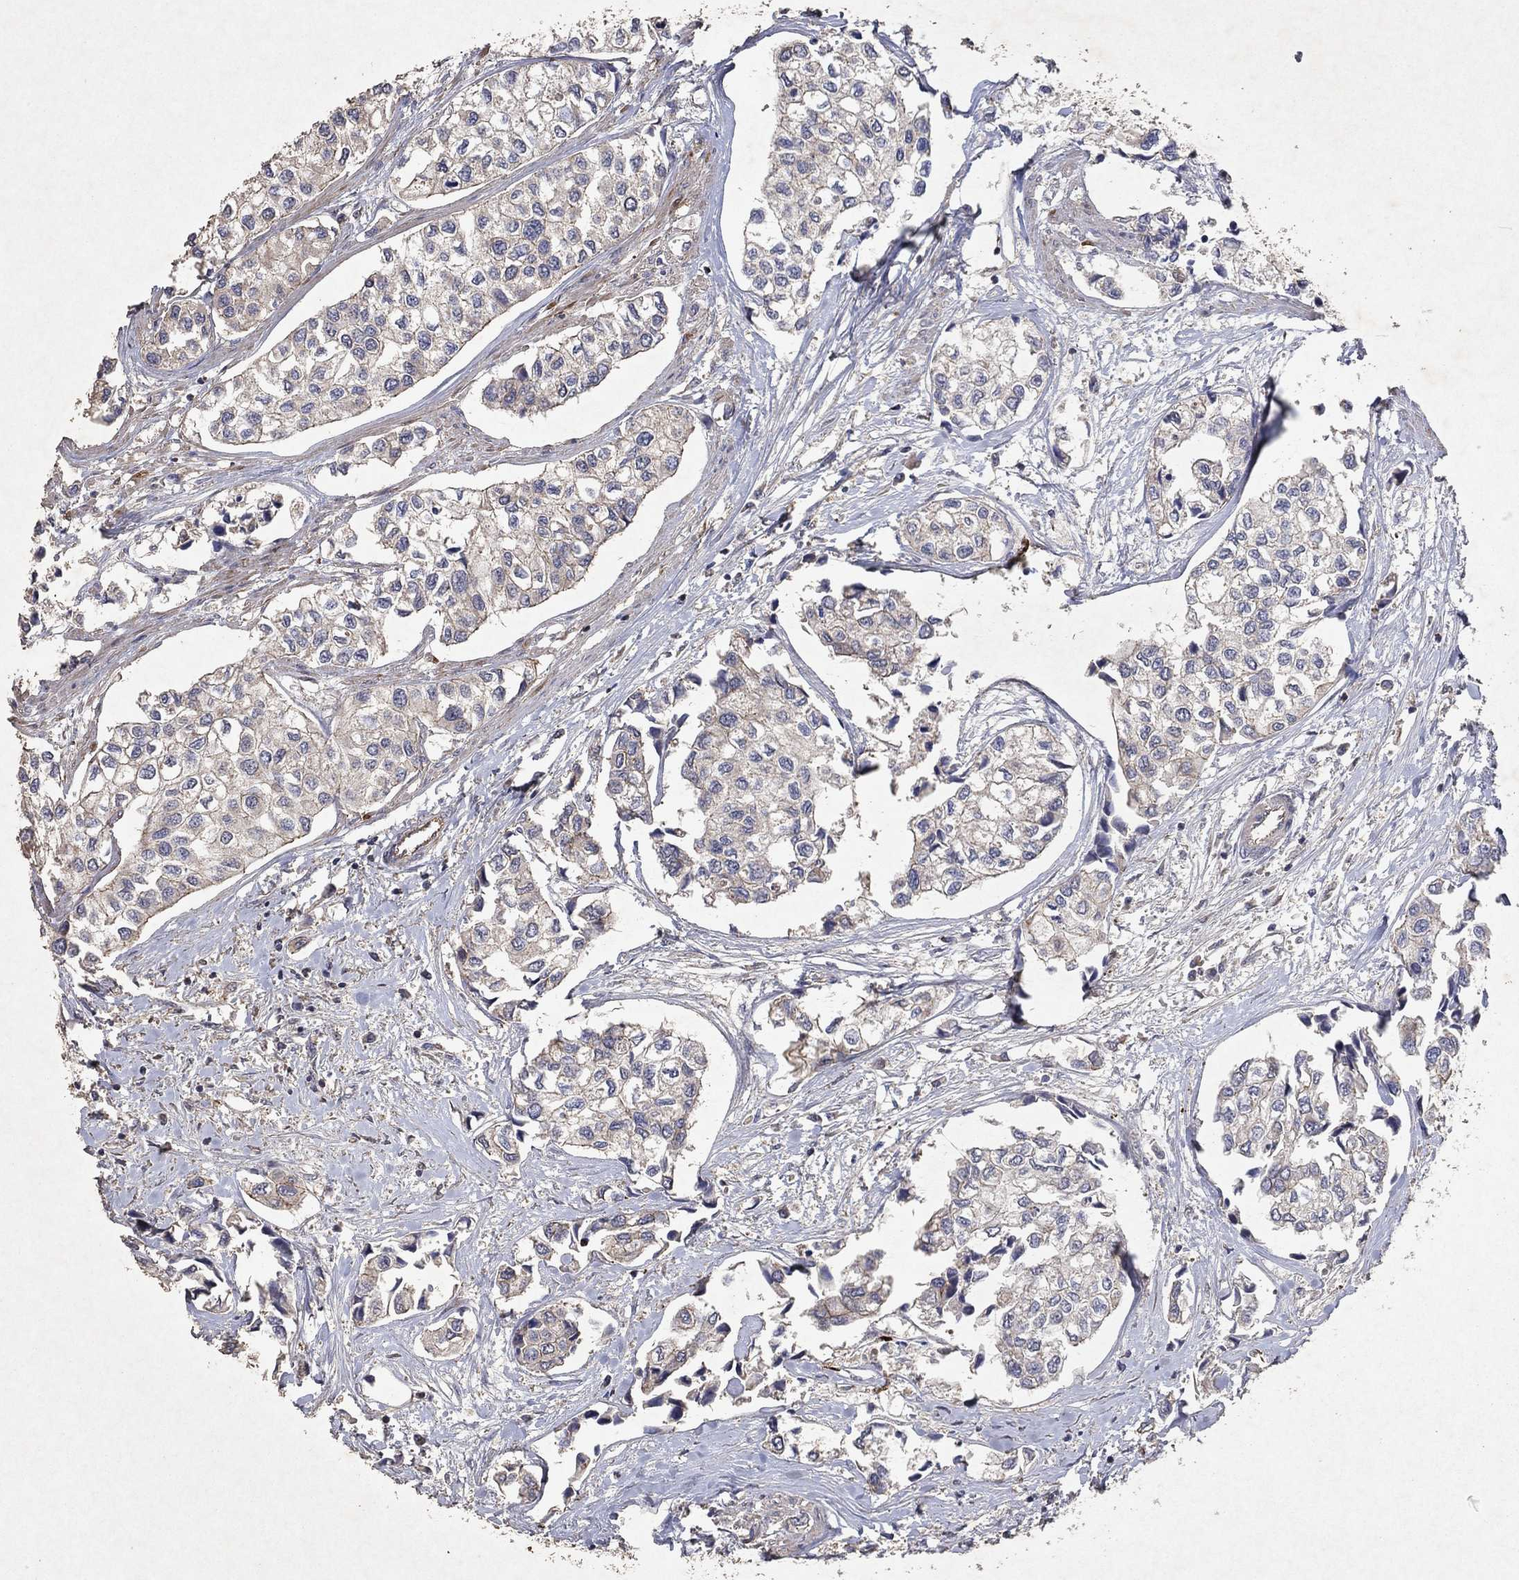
{"staining": {"intensity": "negative", "quantity": "none", "location": "none"}, "tissue": "urothelial cancer", "cell_type": "Tumor cells", "image_type": "cancer", "snomed": [{"axis": "morphology", "description": "Urothelial carcinoma, High grade"}, {"axis": "topography", "description": "Urinary bladder"}], "caption": "Urothelial carcinoma (high-grade) was stained to show a protein in brown. There is no significant expression in tumor cells.", "gene": "FRG1", "patient": {"sex": "male", "age": 73}}